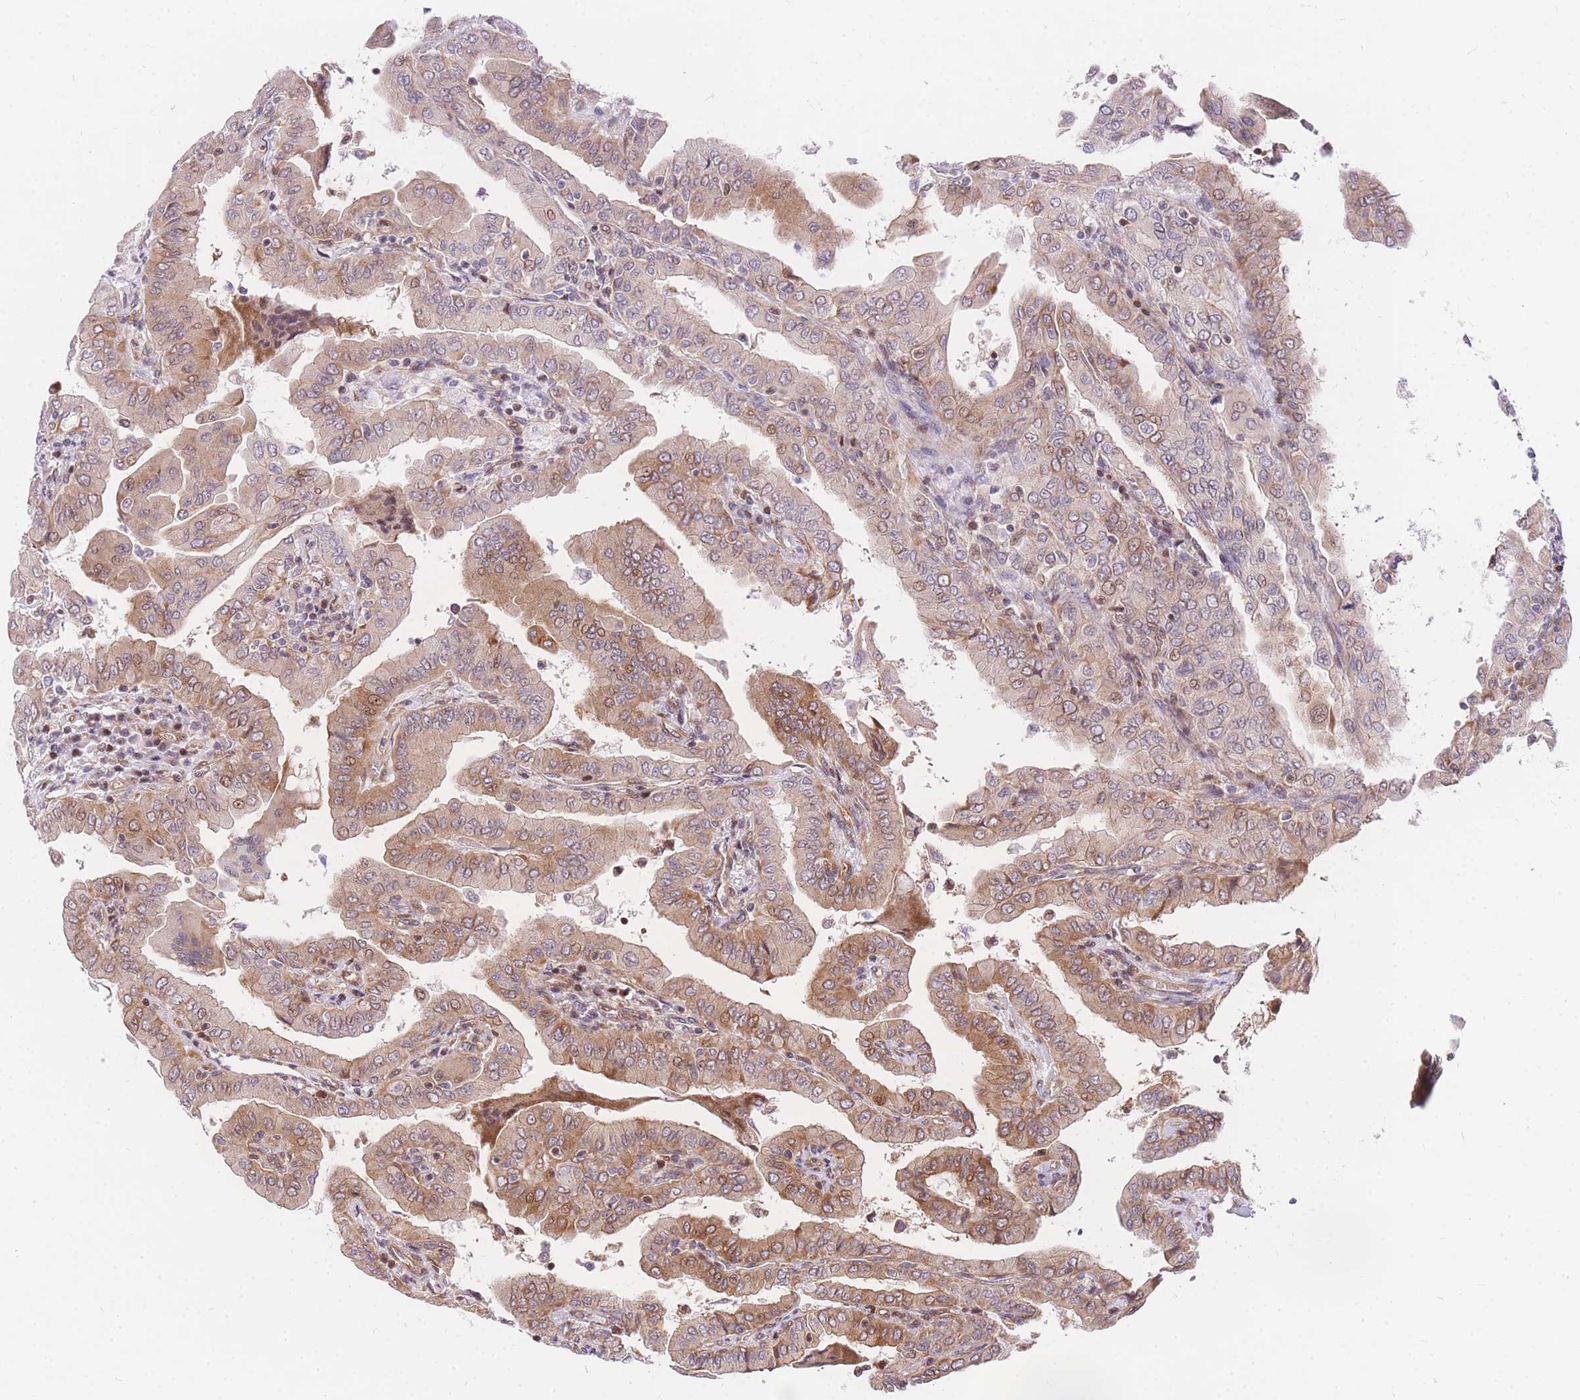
{"staining": {"intensity": "moderate", "quantity": ">75%", "location": "cytoplasmic/membranous,nuclear"}, "tissue": "thyroid cancer", "cell_type": "Tumor cells", "image_type": "cancer", "snomed": [{"axis": "morphology", "description": "Papillary adenocarcinoma, NOS"}, {"axis": "topography", "description": "Thyroid gland"}], "caption": "Tumor cells reveal medium levels of moderate cytoplasmic/membranous and nuclear expression in about >75% of cells in thyroid papillary adenocarcinoma.", "gene": "S100PBP", "patient": {"sex": "male", "age": 33}}